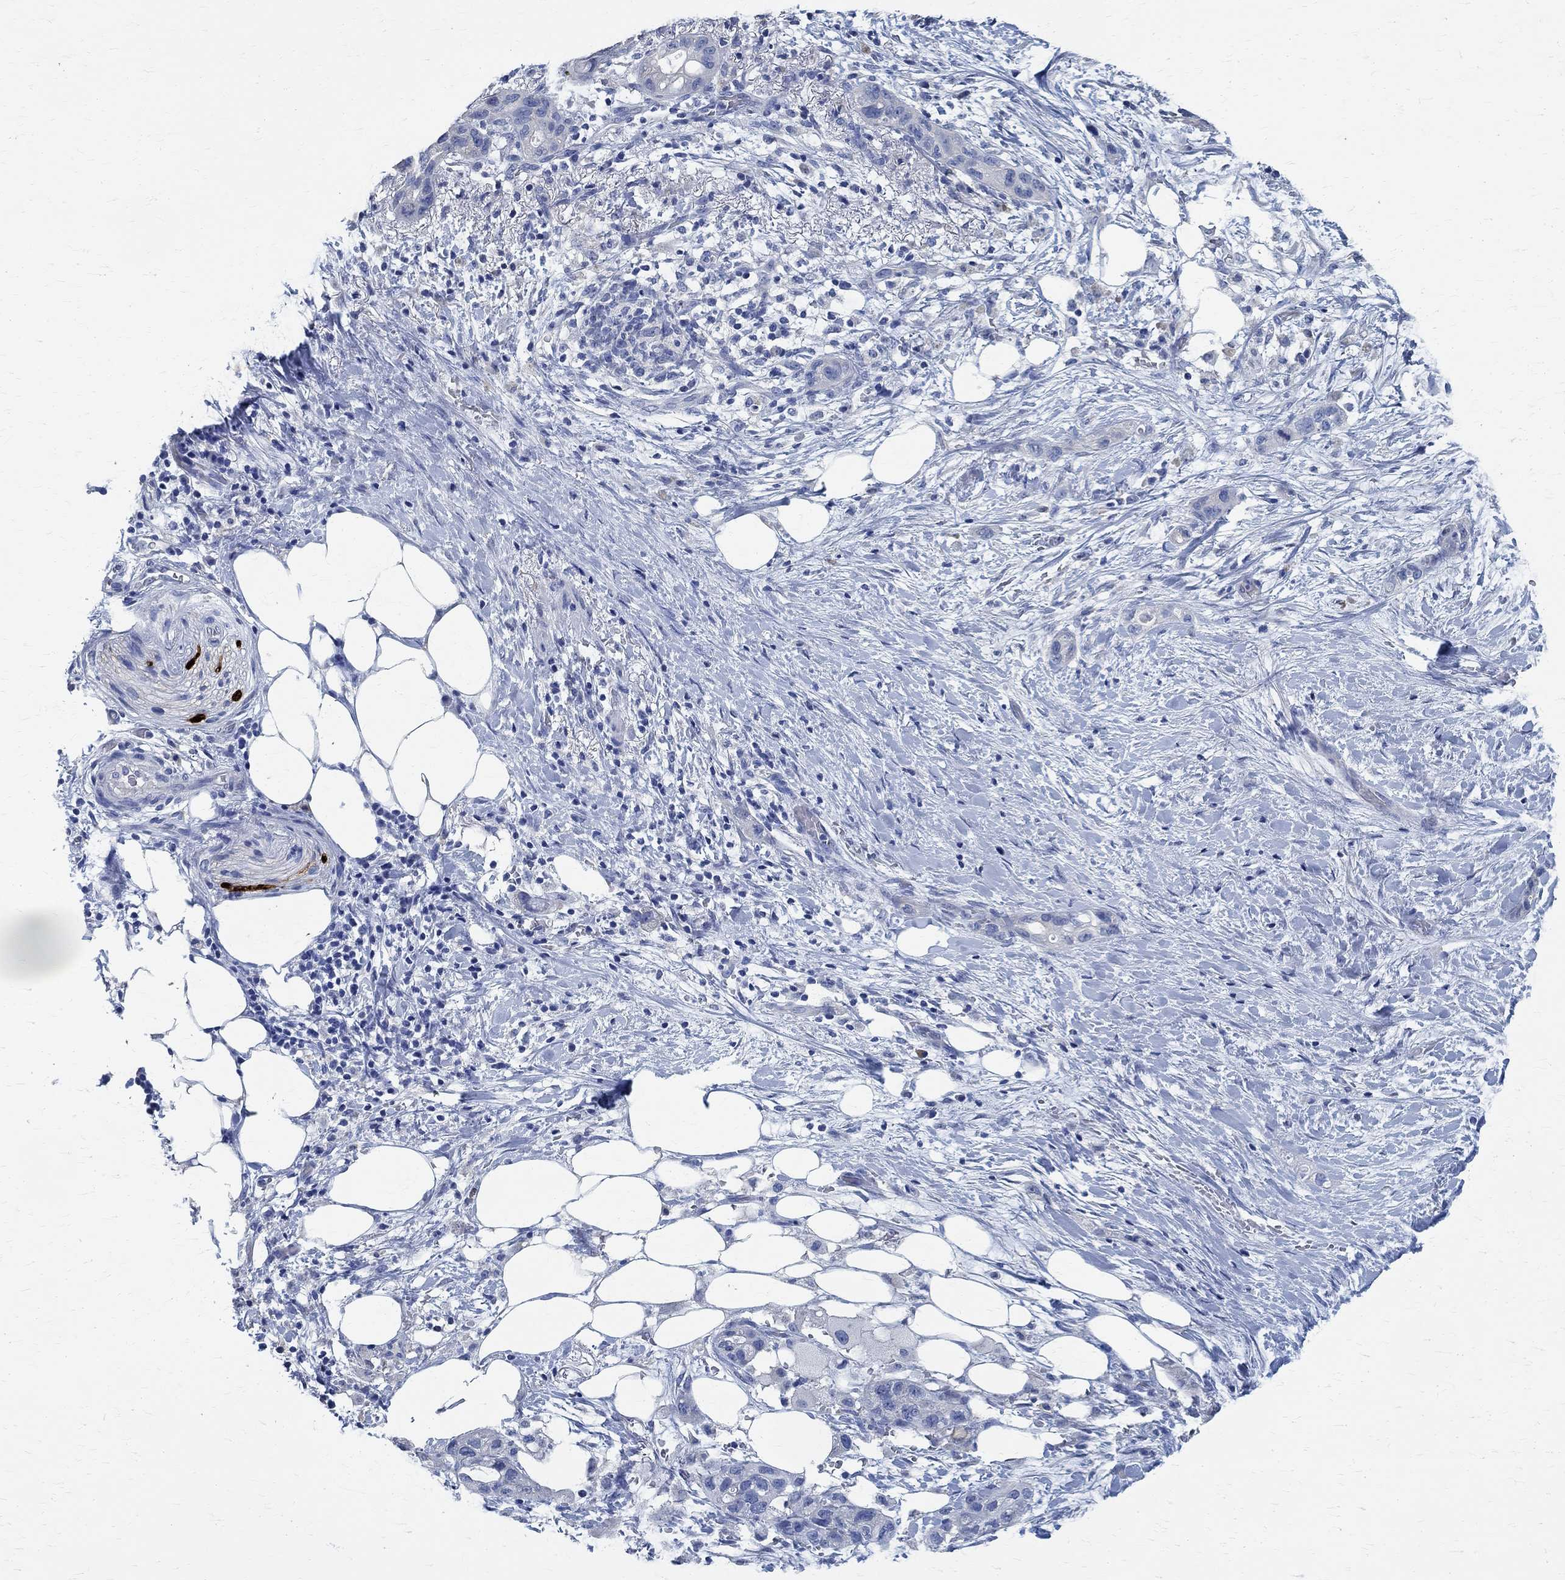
{"staining": {"intensity": "negative", "quantity": "none", "location": "none"}, "tissue": "pancreatic cancer", "cell_type": "Tumor cells", "image_type": "cancer", "snomed": [{"axis": "morphology", "description": "Adenocarcinoma, NOS"}, {"axis": "topography", "description": "Pancreas"}], "caption": "Protein analysis of pancreatic cancer (adenocarcinoma) displays no significant positivity in tumor cells. (Brightfield microscopy of DAB (3,3'-diaminobenzidine) immunohistochemistry (IHC) at high magnification).", "gene": "PRX", "patient": {"sex": "female", "age": 72}}